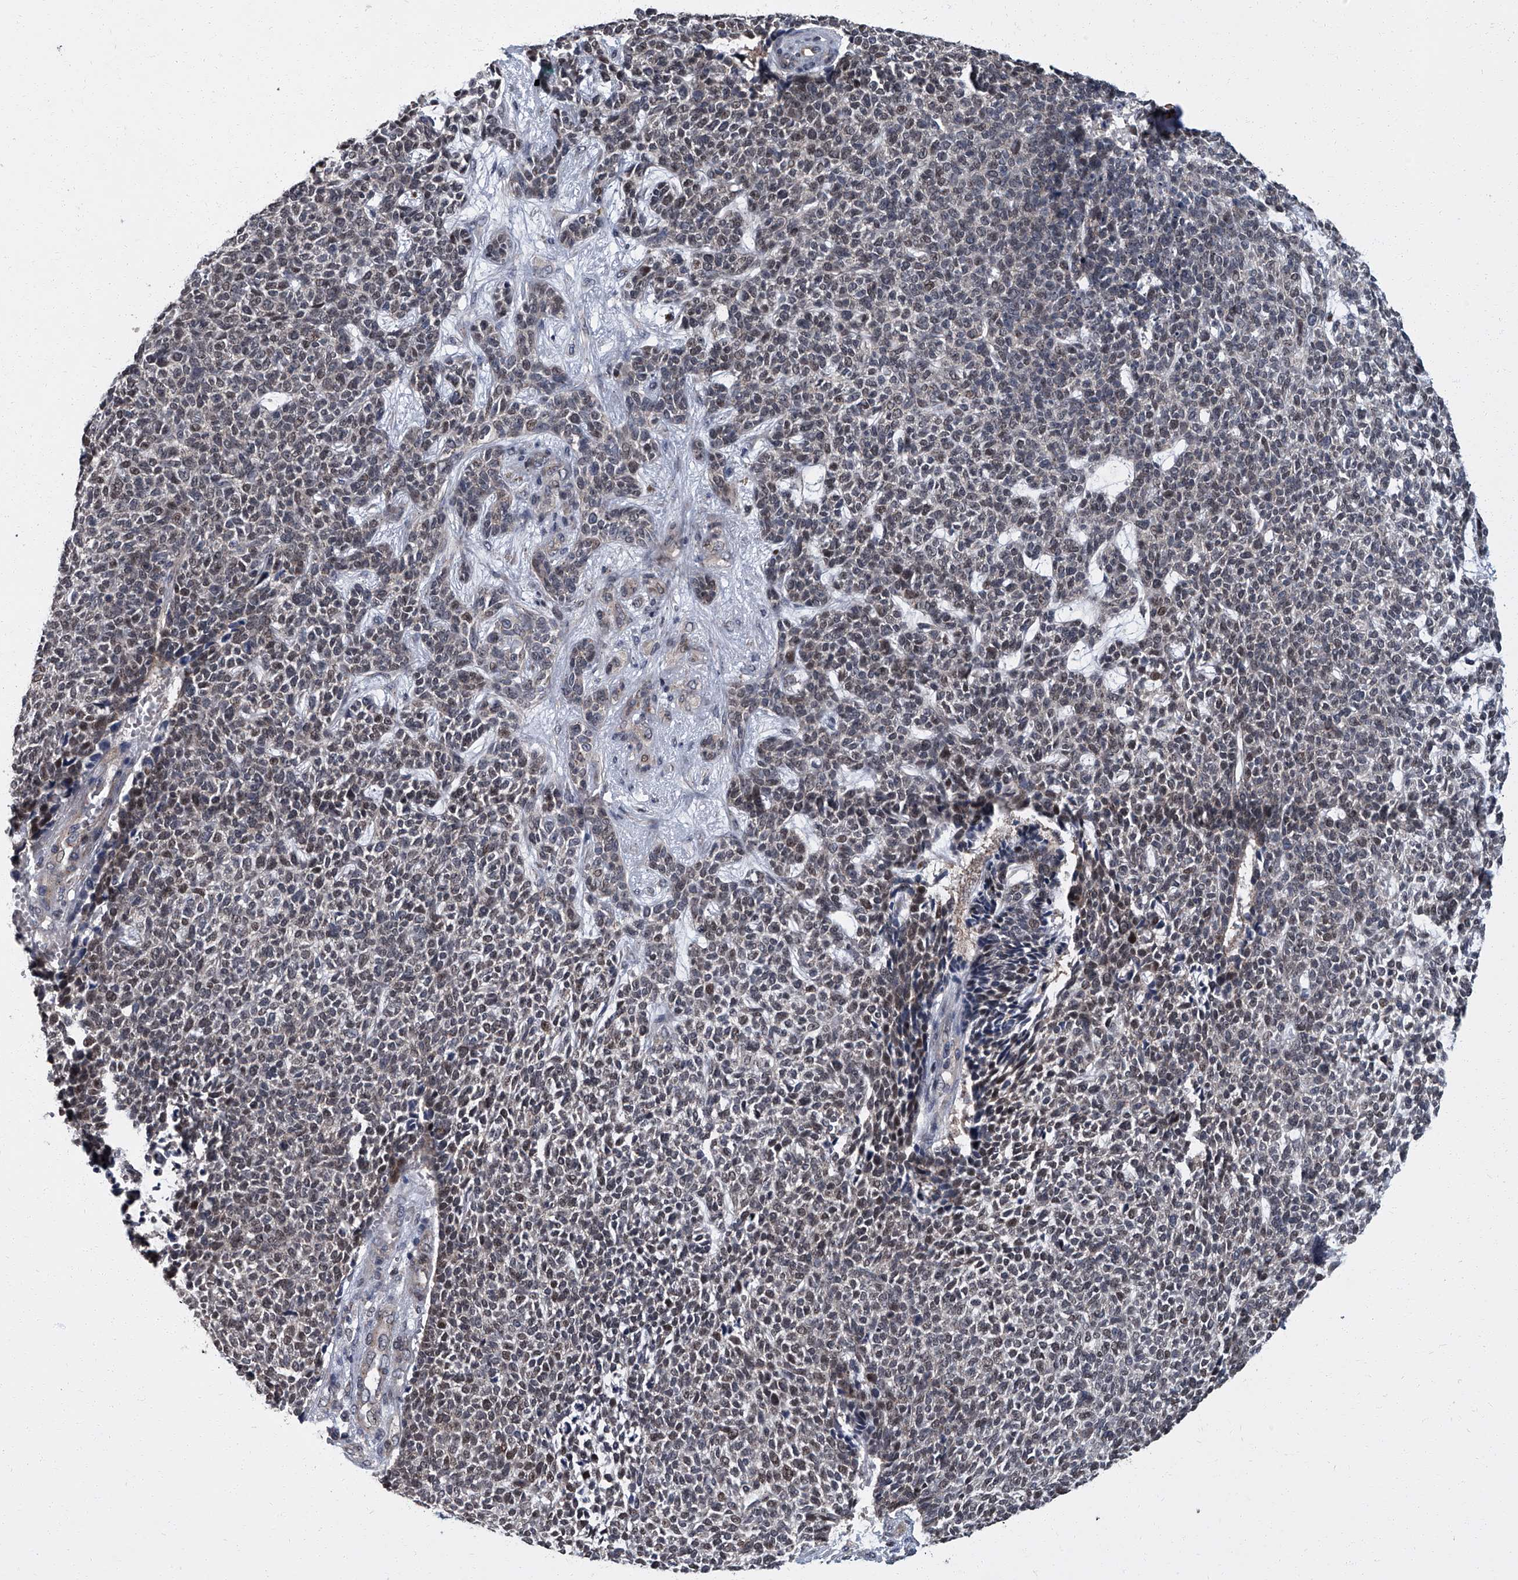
{"staining": {"intensity": "weak", "quantity": "25%-75%", "location": "nuclear"}, "tissue": "skin cancer", "cell_type": "Tumor cells", "image_type": "cancer", "snomed": [{"axis": "morphology", "description": "Basal cell carcinoma"}, {"axis": "topography", "description": "Skin"}], "caption": "The image reveals immunohistochemical staining of skin basal cell carcinoma. There is weak nuclear staining is present in approximately 25%-75% of tumor cells.", "gene": "ZNF274", "patient": {"sex": "female", "age": 84}}